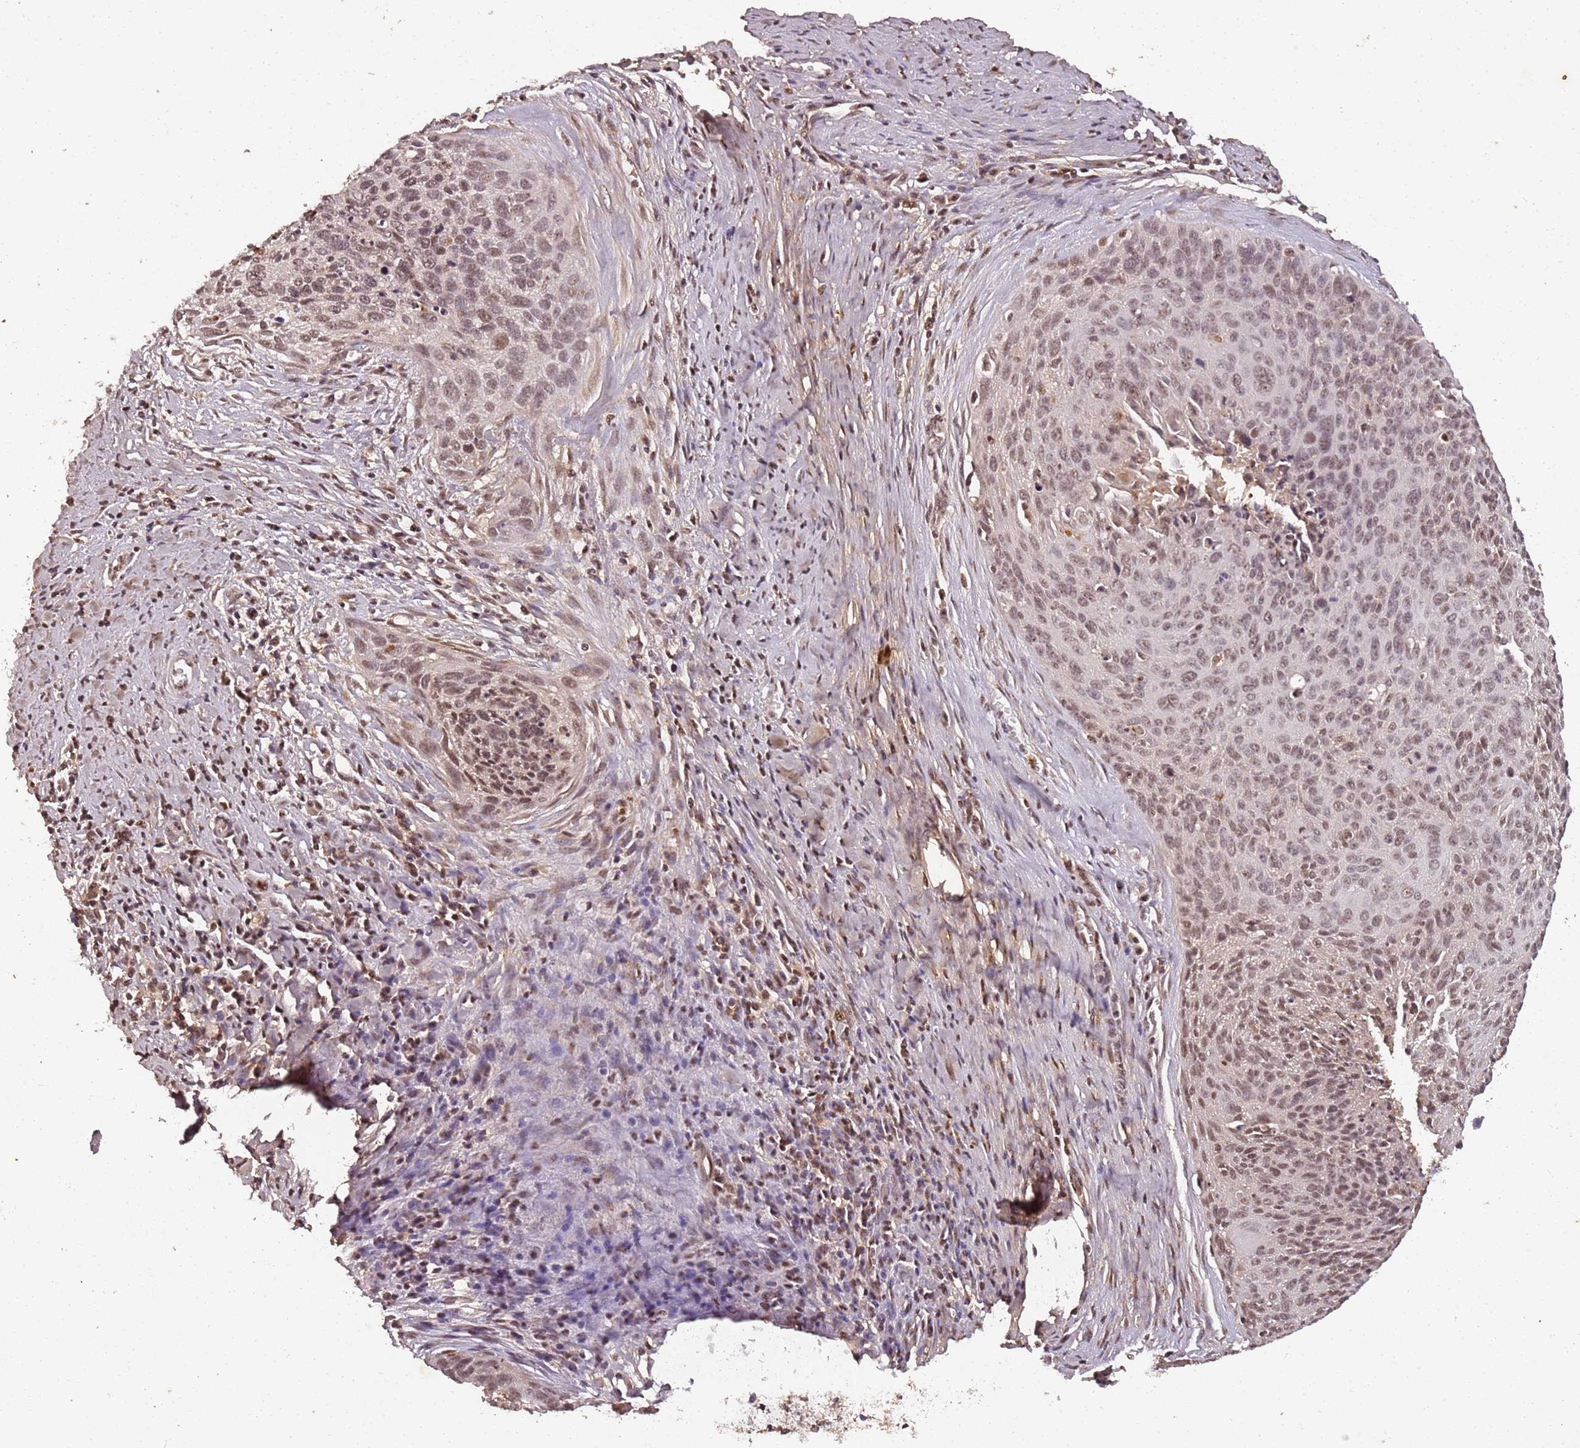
{"staining": {"intensity": "moderate", "quantity": ">75%", "location": "nuclear"}, "tissue": "cervical cancer", "cell_type": "Tumor cells", "image_type": "cancer", "snomed": [{"axis": "morphology", "description": "Squamous cell carcinoma, NOS"}, {"axis": "topography", "description": "Cervix"}], "caption": "Cervical cancer stained for a protein (brown) shows moderate nuclear positive positivity in about >75% of tumor cells.", "gene": "COL1A2", "patient": {"sex": "female", "age": 55}}